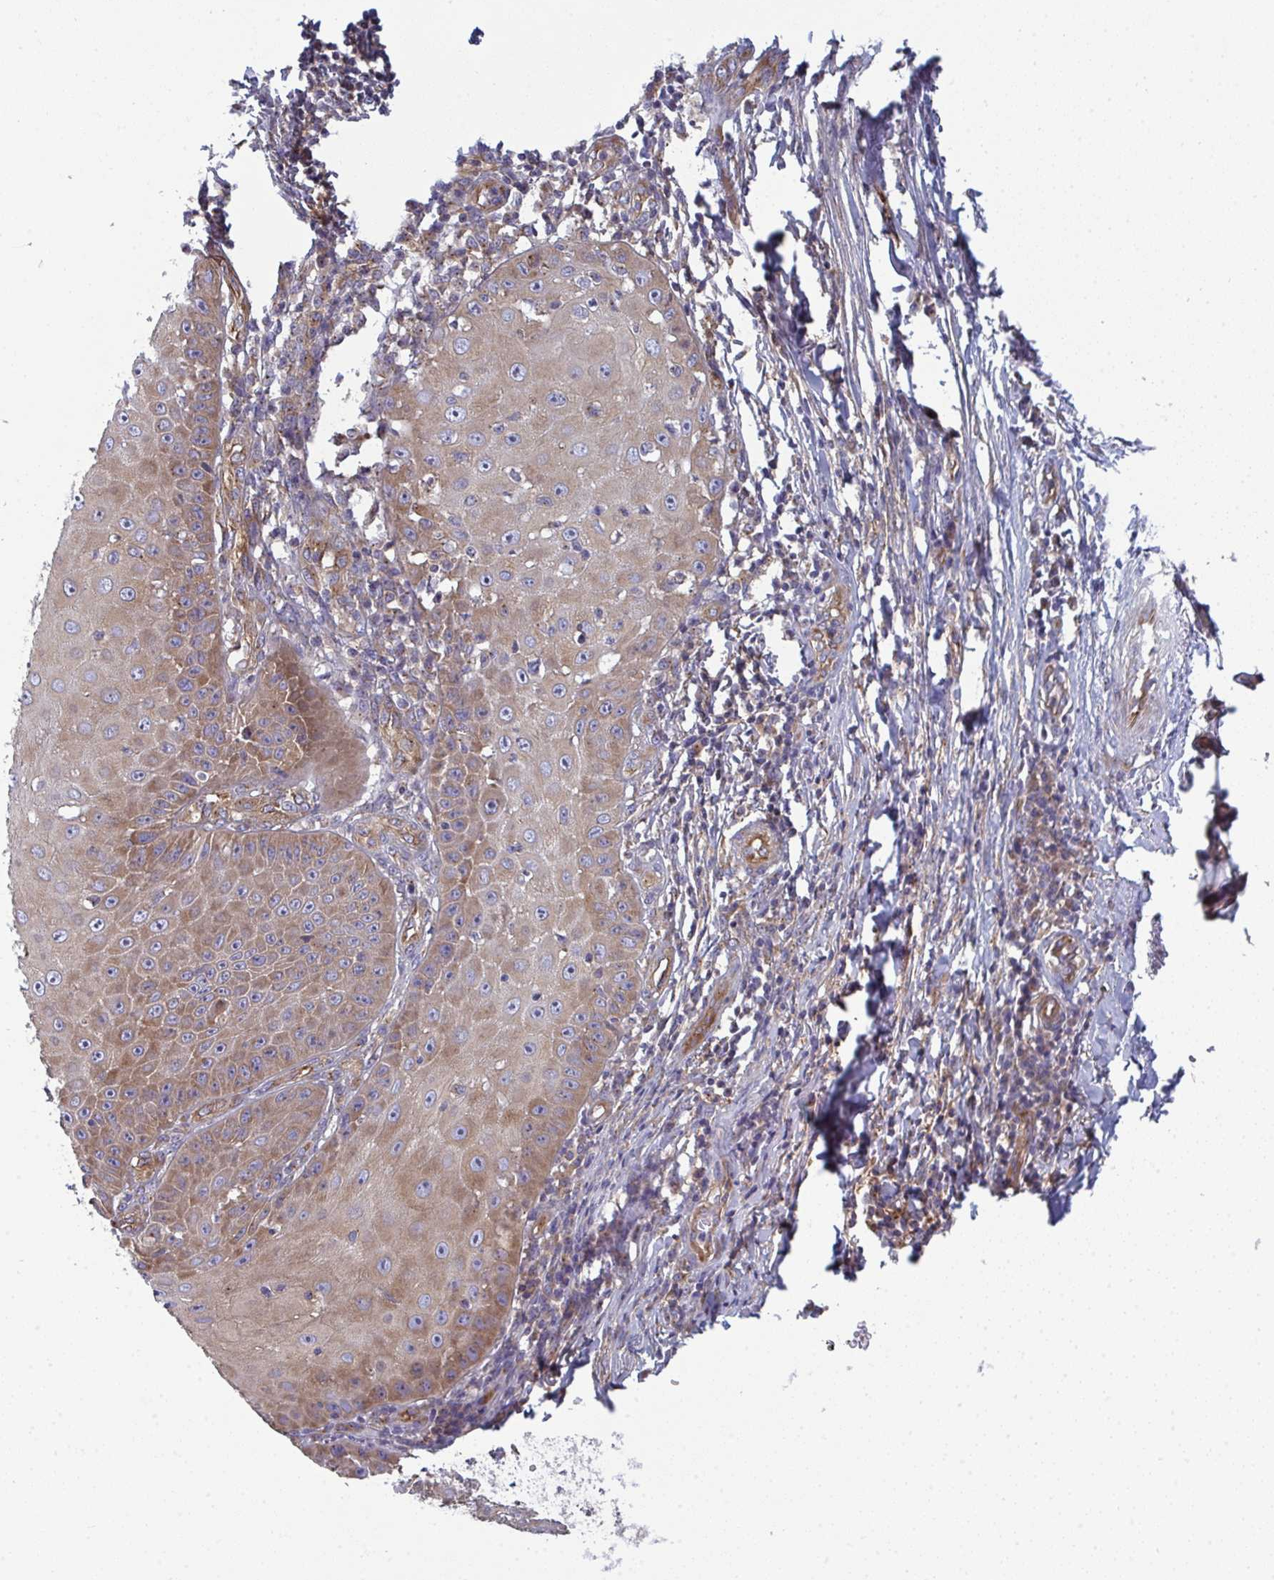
{"staining": {"intensity": "moderate", "quantity": "25%-75%", "location": "cytoplasmic/membranous"}, "tissue": "skin cancer", "cell_type": "Tumor cells", "image_type": "cancer", "snomed": [{"axis": "morphology", "description": "Squamous cell carcinoma, NOS"}, {"axis": "topography", "description": "Skin"}], "caption": "This is a micrograph of immunohistochemistry (IHC) staining of squamous cell carcinoma (skin), which shows moderate expression in the cytoplasmic/membranous of tumor cells.", "gene": "DYNC1I2", "patient": {"sex": "male", "age": 70}}